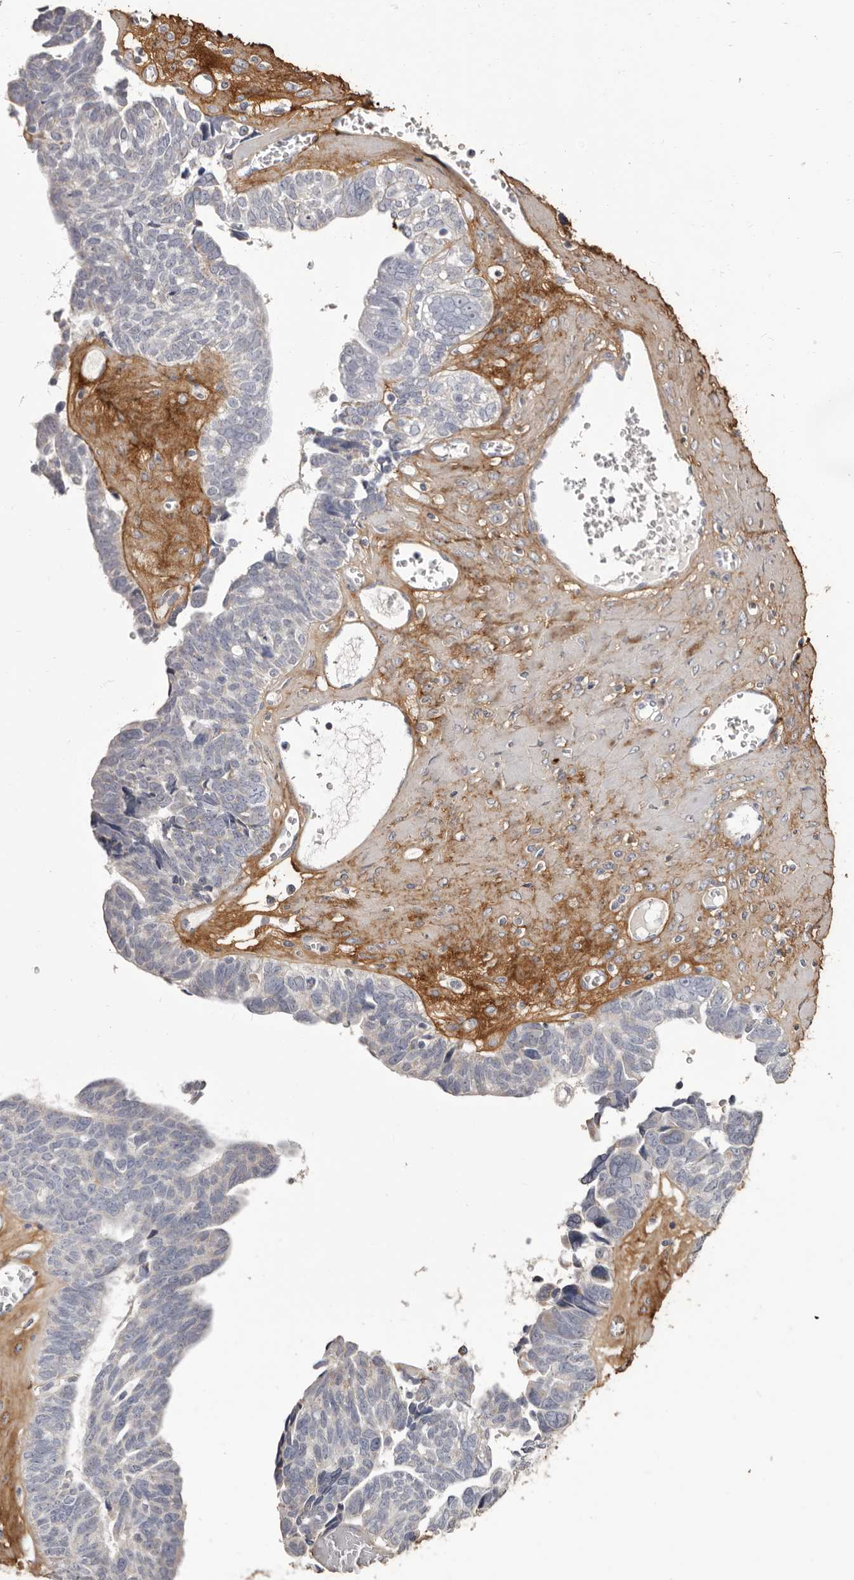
{"staining": {"intensity": "negative", "quantity": "none", "location": "none"}, "tissue": "ovarian cancer", "cell_type": "Tumor cells", "image_type": "cancer", "snomed": [{"axis": "morphology", "description": "Cystadenocarcinoma, serous, NOS"}, {"axis": "topography", "description": "Ovary"}], "caption": "Micrograph shows no significant protein staining in tumor cells of ovarian serous cystadenocarcinoma.", "gene": "COL6A1", "patient": {"sex": "female", "age": 79}}